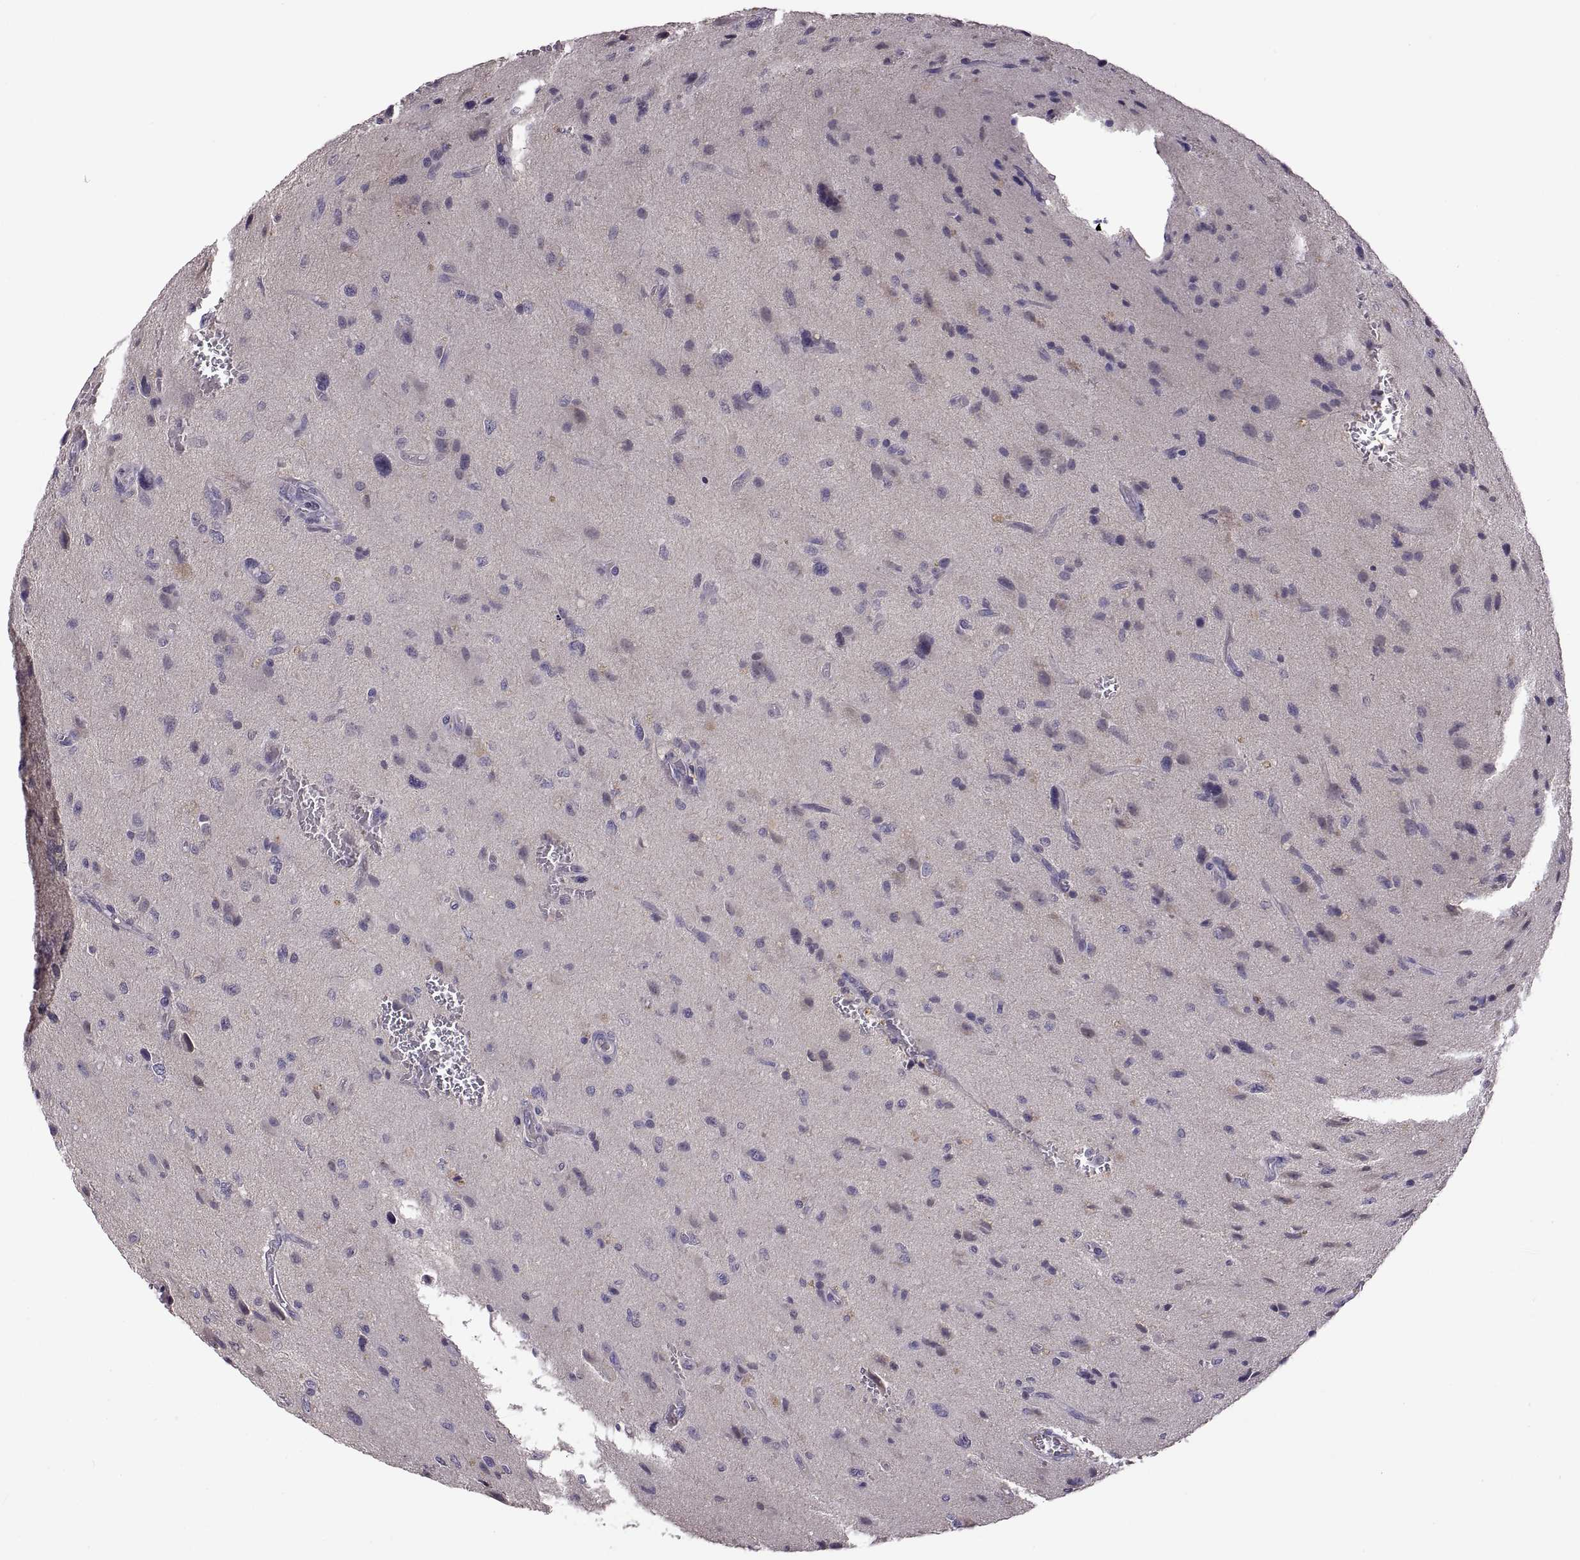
{"staining": {"intensity": "negative", "quantity": "none", "location": "none"}, "tissue": "glioma", "cell_type": "Tumor cells", "image_type": "cancer", "snomed": [{"axis": "morphology", "description": "Glioma, malignant, NOS"}, {"axis": "morphology", "description": "Glioma, malignant, High grade"}, {"axis": "topography", "description": "Brain"}], "caption": "An IHC image of glioma is shown. There is no staining in tumor cells of glioma.", "gene": "FGF9", "patient": {"sex": "female", "age": 71}}